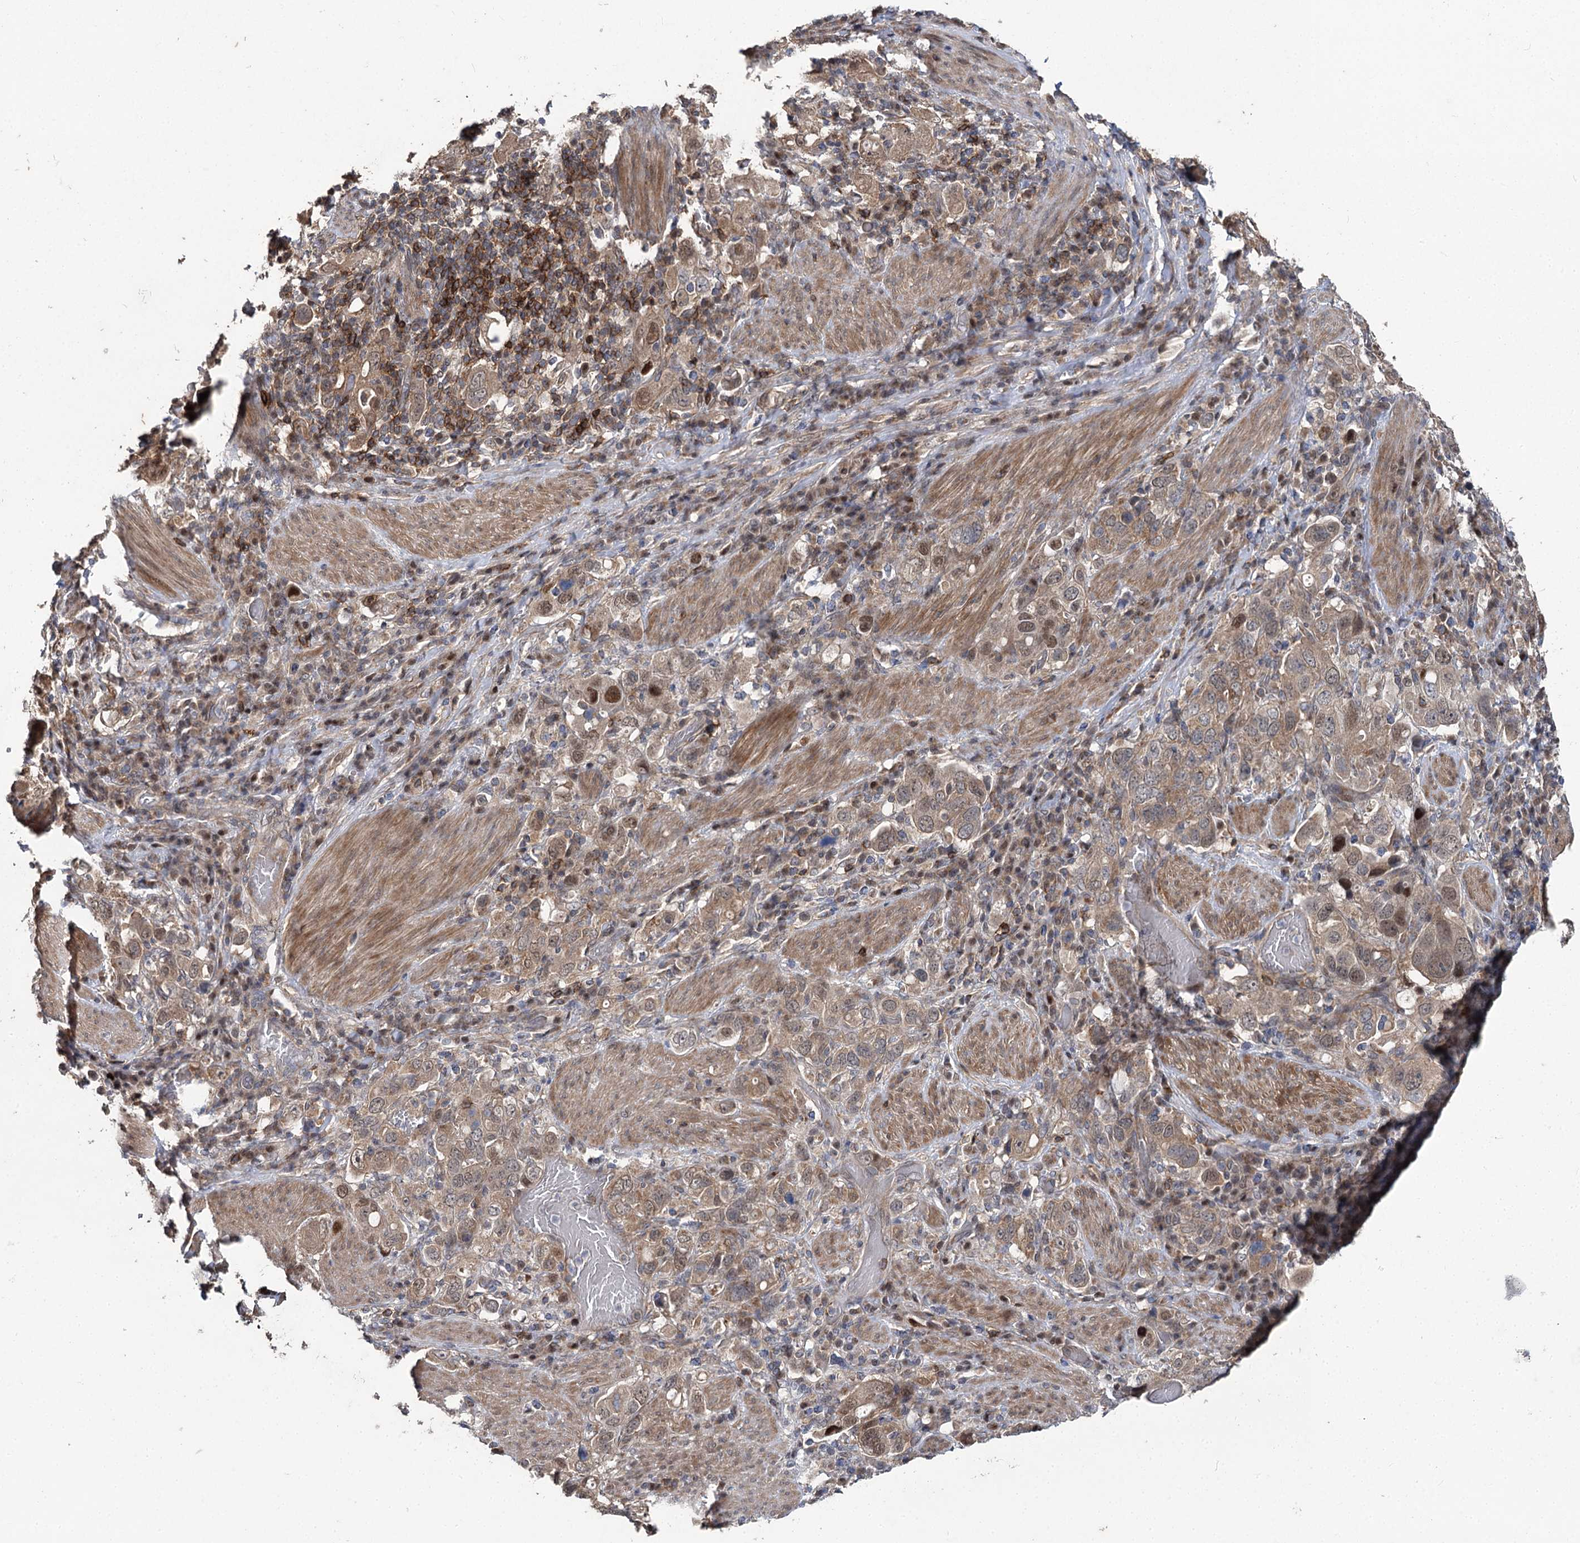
{"staining": {"intensity": "moderate", "quantity": ">75%", "location": "cytoplasmic/membranous,nuclear"}, "tissue": "stomach cancer", "cell_type": "Tumor cells", "image_type": "cancer", "snomed": [{"axis": "morphology", "description": "Adenocarcinoma, NOS"}, {"axis": "topography", "description": "Stomach, upper"}], "caption": "Stomach cancer stained for a protein reveals moderate cytoplasmic/membranous and nuclear positivity in tumor cells. (IHC, brightfield microscopy, high magnification).", "gene": "STX6", "patient": {"sex": "male", "age": 62}}